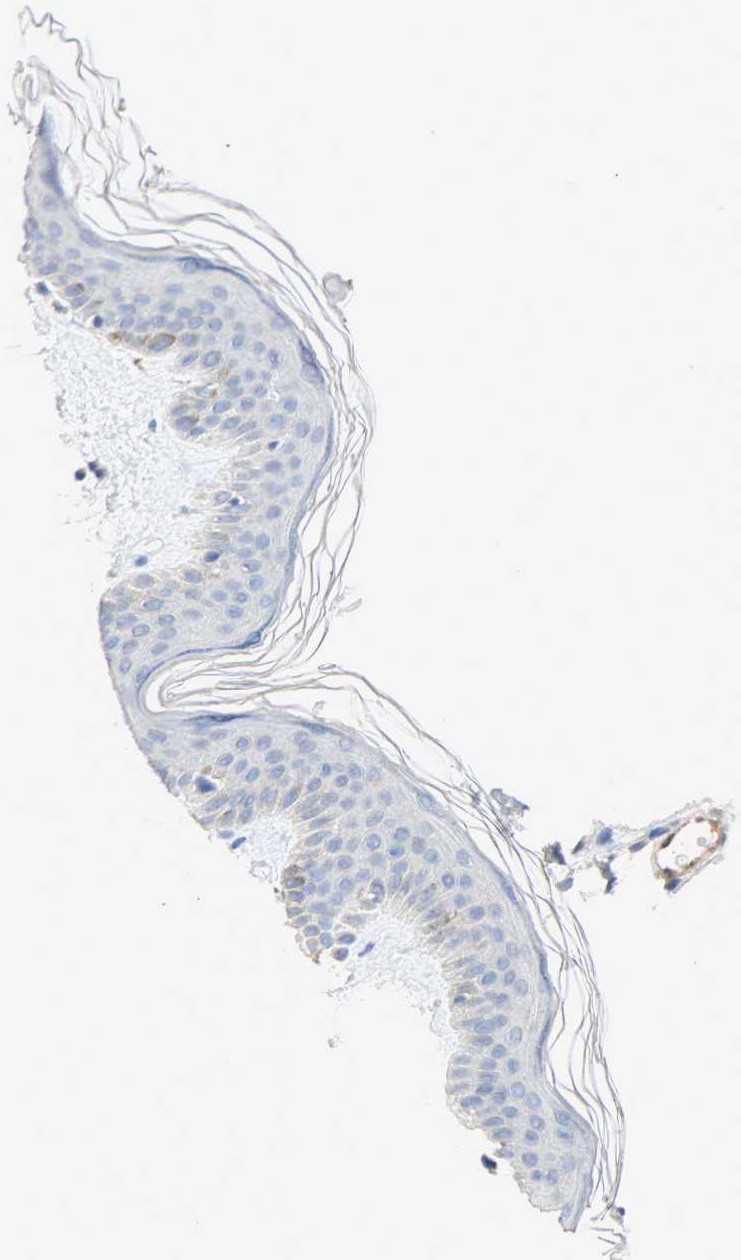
{"staining": {"intensity": "negative", "quantity": "none", "location": "none"}, "tissue": "skin", "cell_type": "Fibroblasts", "image_type": "normal", "snomed": [{"axis": "morphology", "description": "Normal tissue, NOS"}, {"axis": "topography", "description": "Skin"}], "caption": "A high-resolution micrograph shows IHC staining of benign skin, which reveals no significant positivity in fibroblasts. The staining is performed using DAB (3,3'-diaminobenzidine) brown chromogen with nuclei counter-stained in using hematoxylin.", "gene": "FKBP1A", "patient": {"sex": "female", "age": 56}}